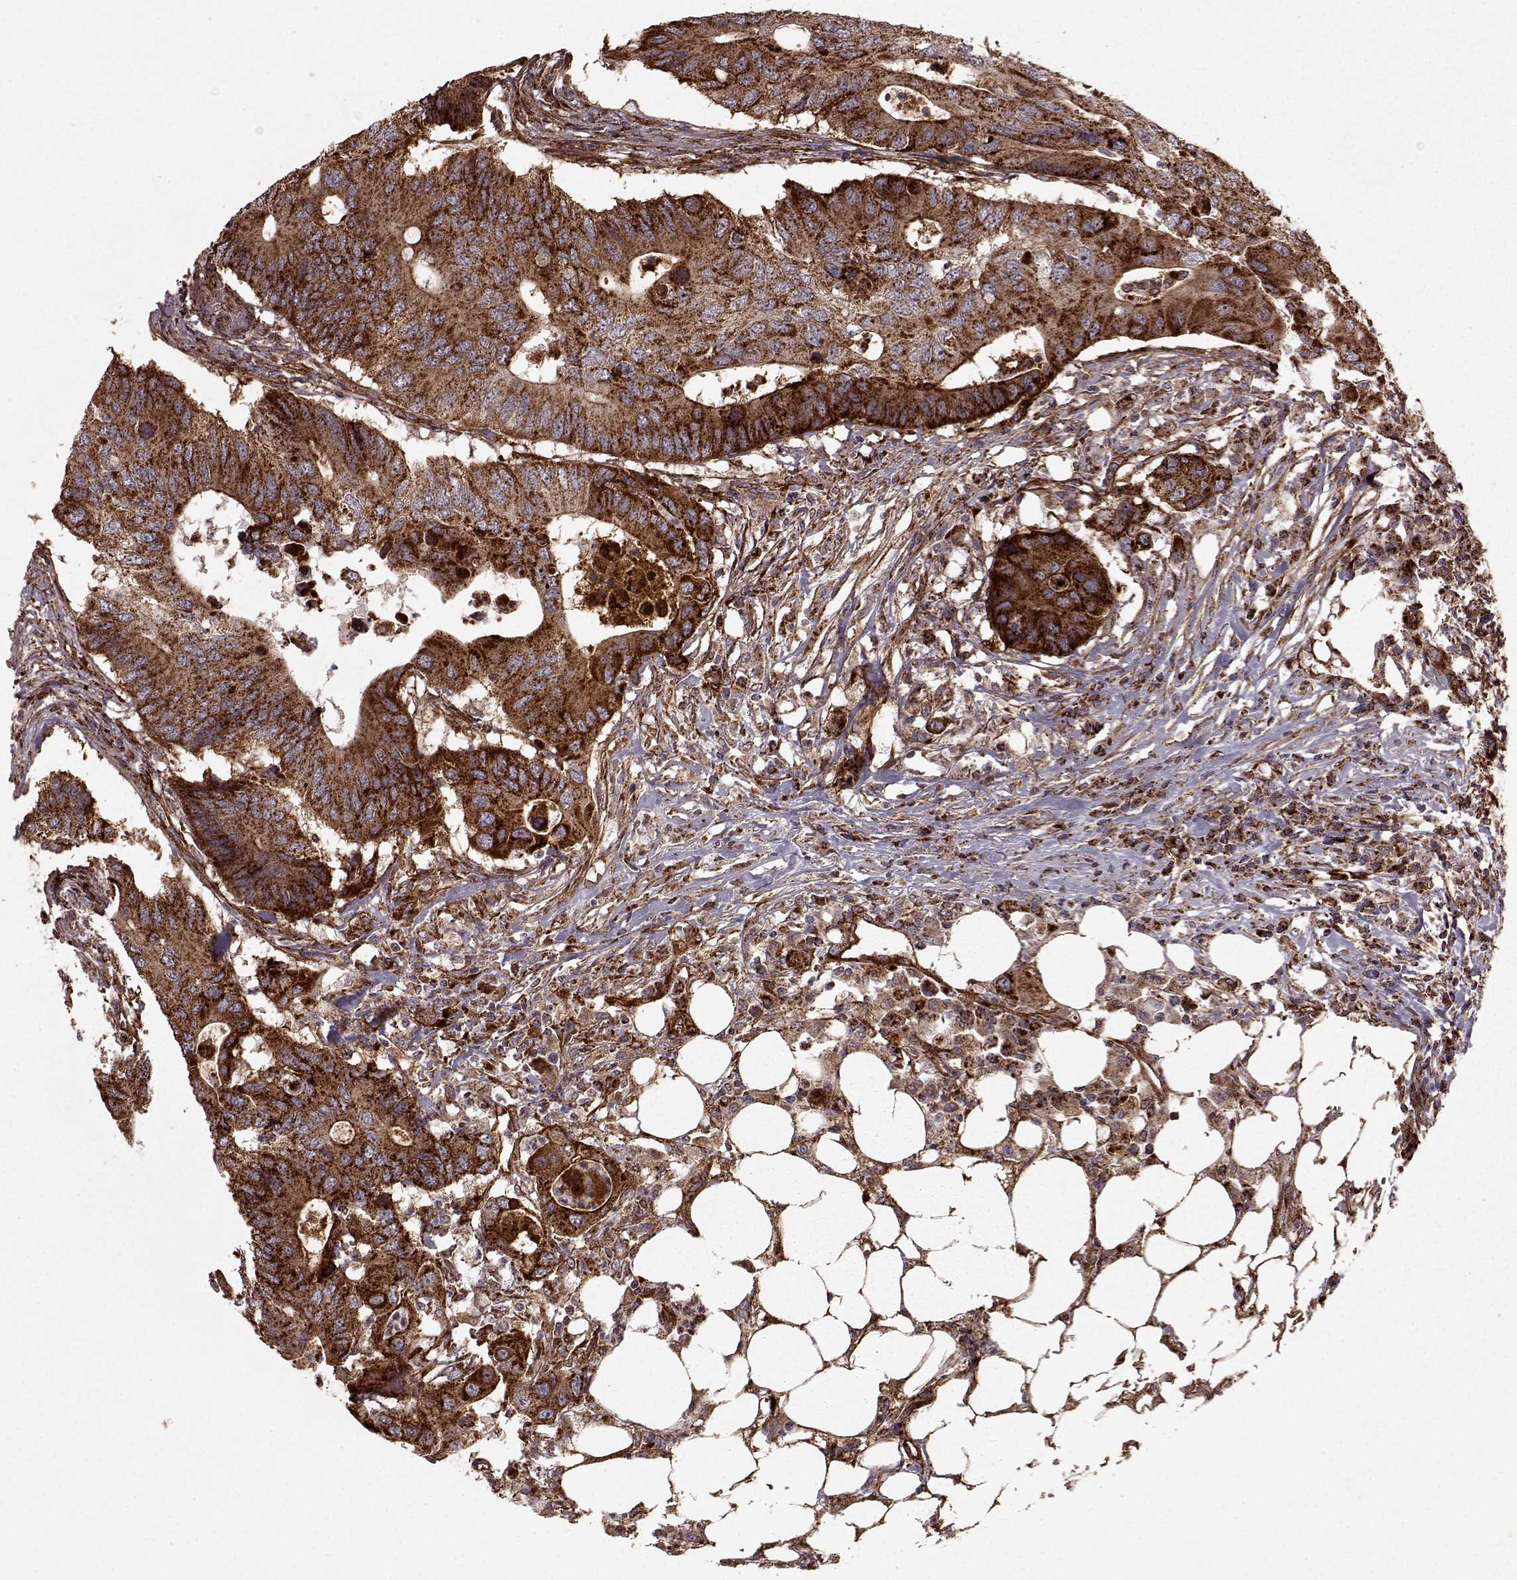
{"staining": {"intensity": "strong", "quantity": "25%-75%", "location": "cytoplasmic/membranous"}, "tissue": "colorectal cancer", "cell_type": "Tumor cells", "image_type": "cancer", "snomed": [{"axis": "morphology", "description": "Adenocarcinoma, NOS"}, {"axis": "topography", "description": "Colon"}], "caption": "This photomicrograph displays immunohistochemistry staining of colorectal adenocarcinoma, with high strong cytoplasmic/membranous expression in about 25%-75% of tumor cells.", "gene": "FXN", "patient": {"sex": "male", "age": 71}}